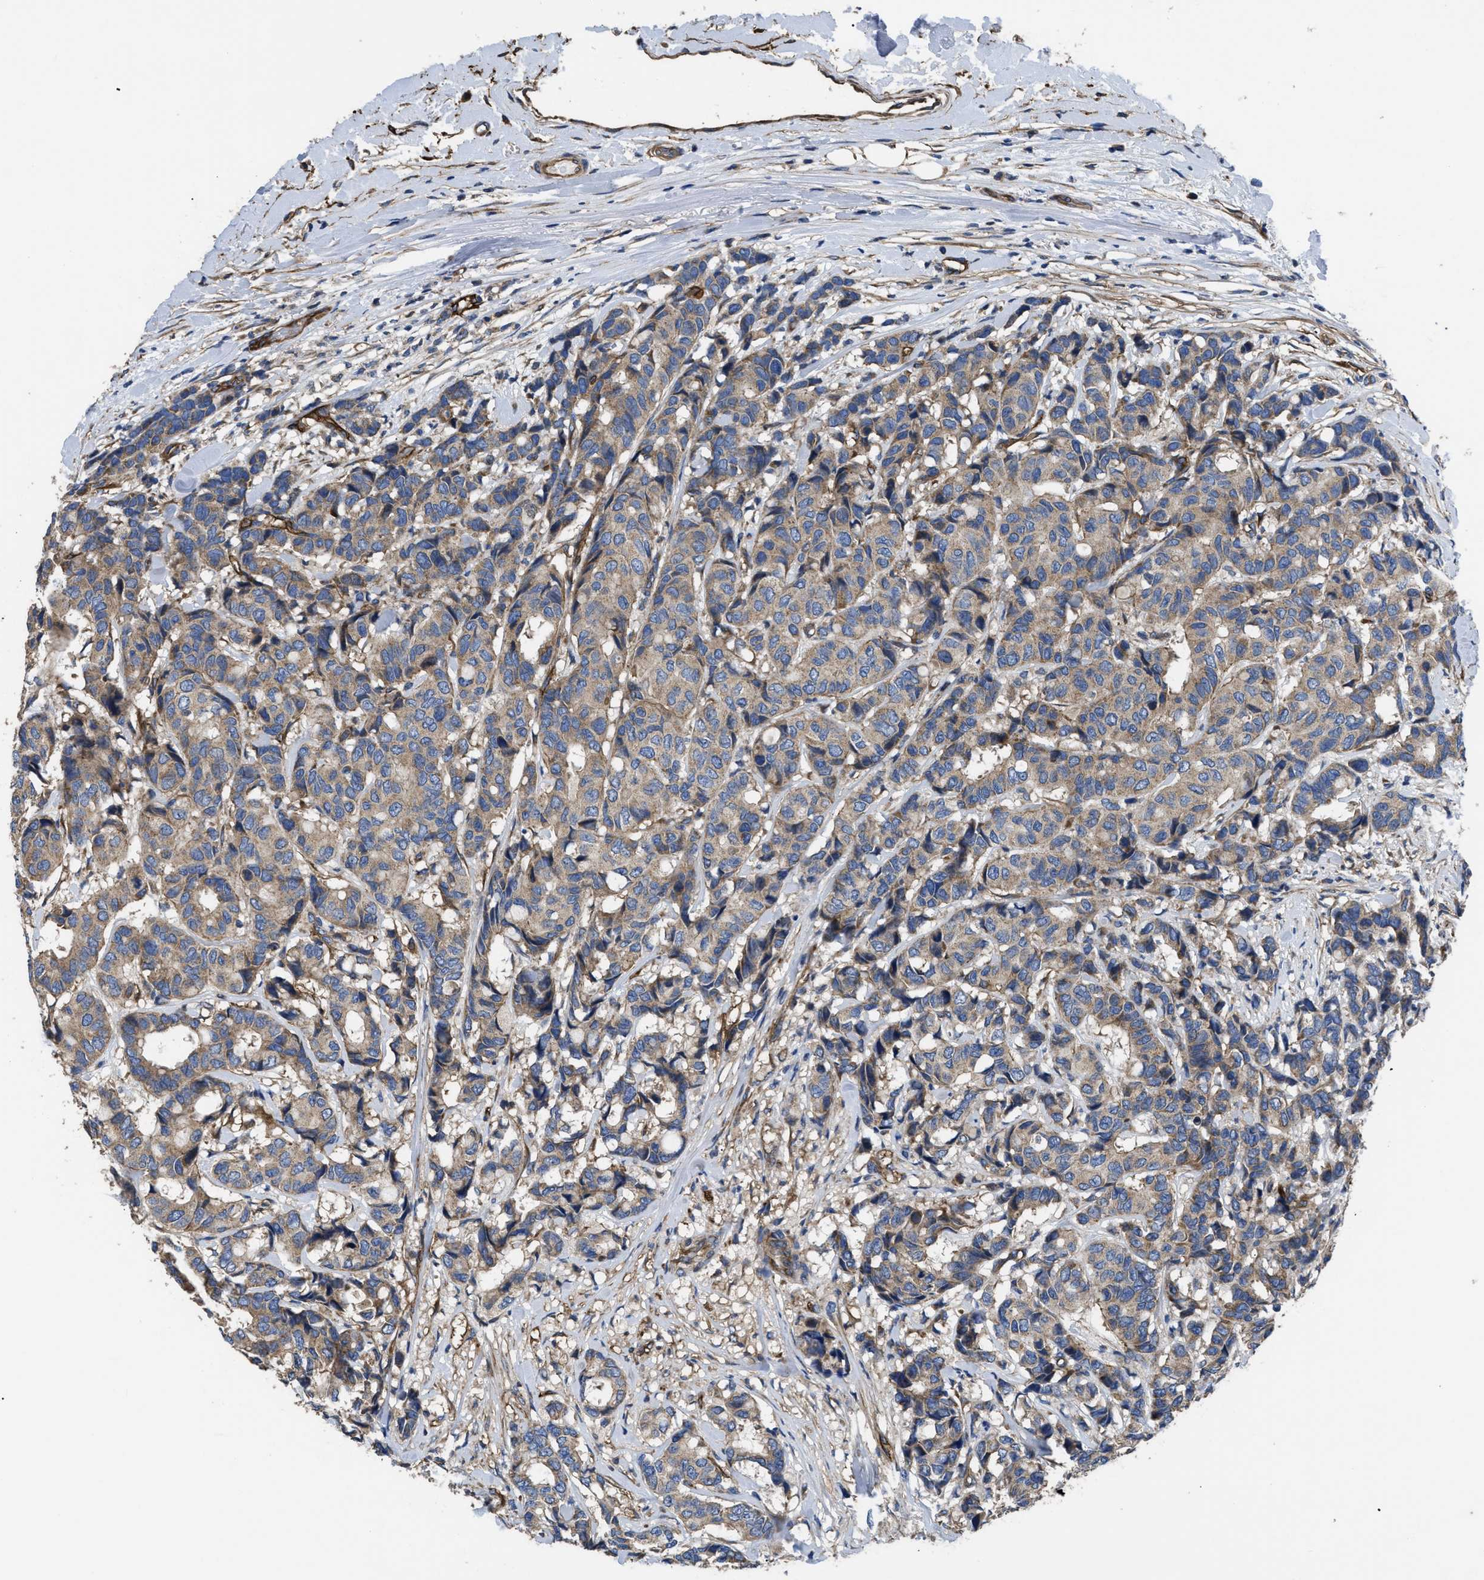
{"staining": {"intensity": "weak", "quantity": ">75%", "location": "cytoplasmic/membranous"}, "tissue": "breast cancer", "cell_type": "Tumor cells", "image_type": "cancer", "snomed": [{"axis": "morphology", "description": "Duct carcinoma"}, {"axis": "topography", "description": "Breast"}], "caption": "IHC (DAB (3,3'-diaminobenzidine)) staining of human breast infiltrating ductal carcinoma shows weak cytoplasmic/membranous protein expression in about >75% of tumor cells.", "gene": "NT5E", "patient": {"sex": "female", "age": 87}}